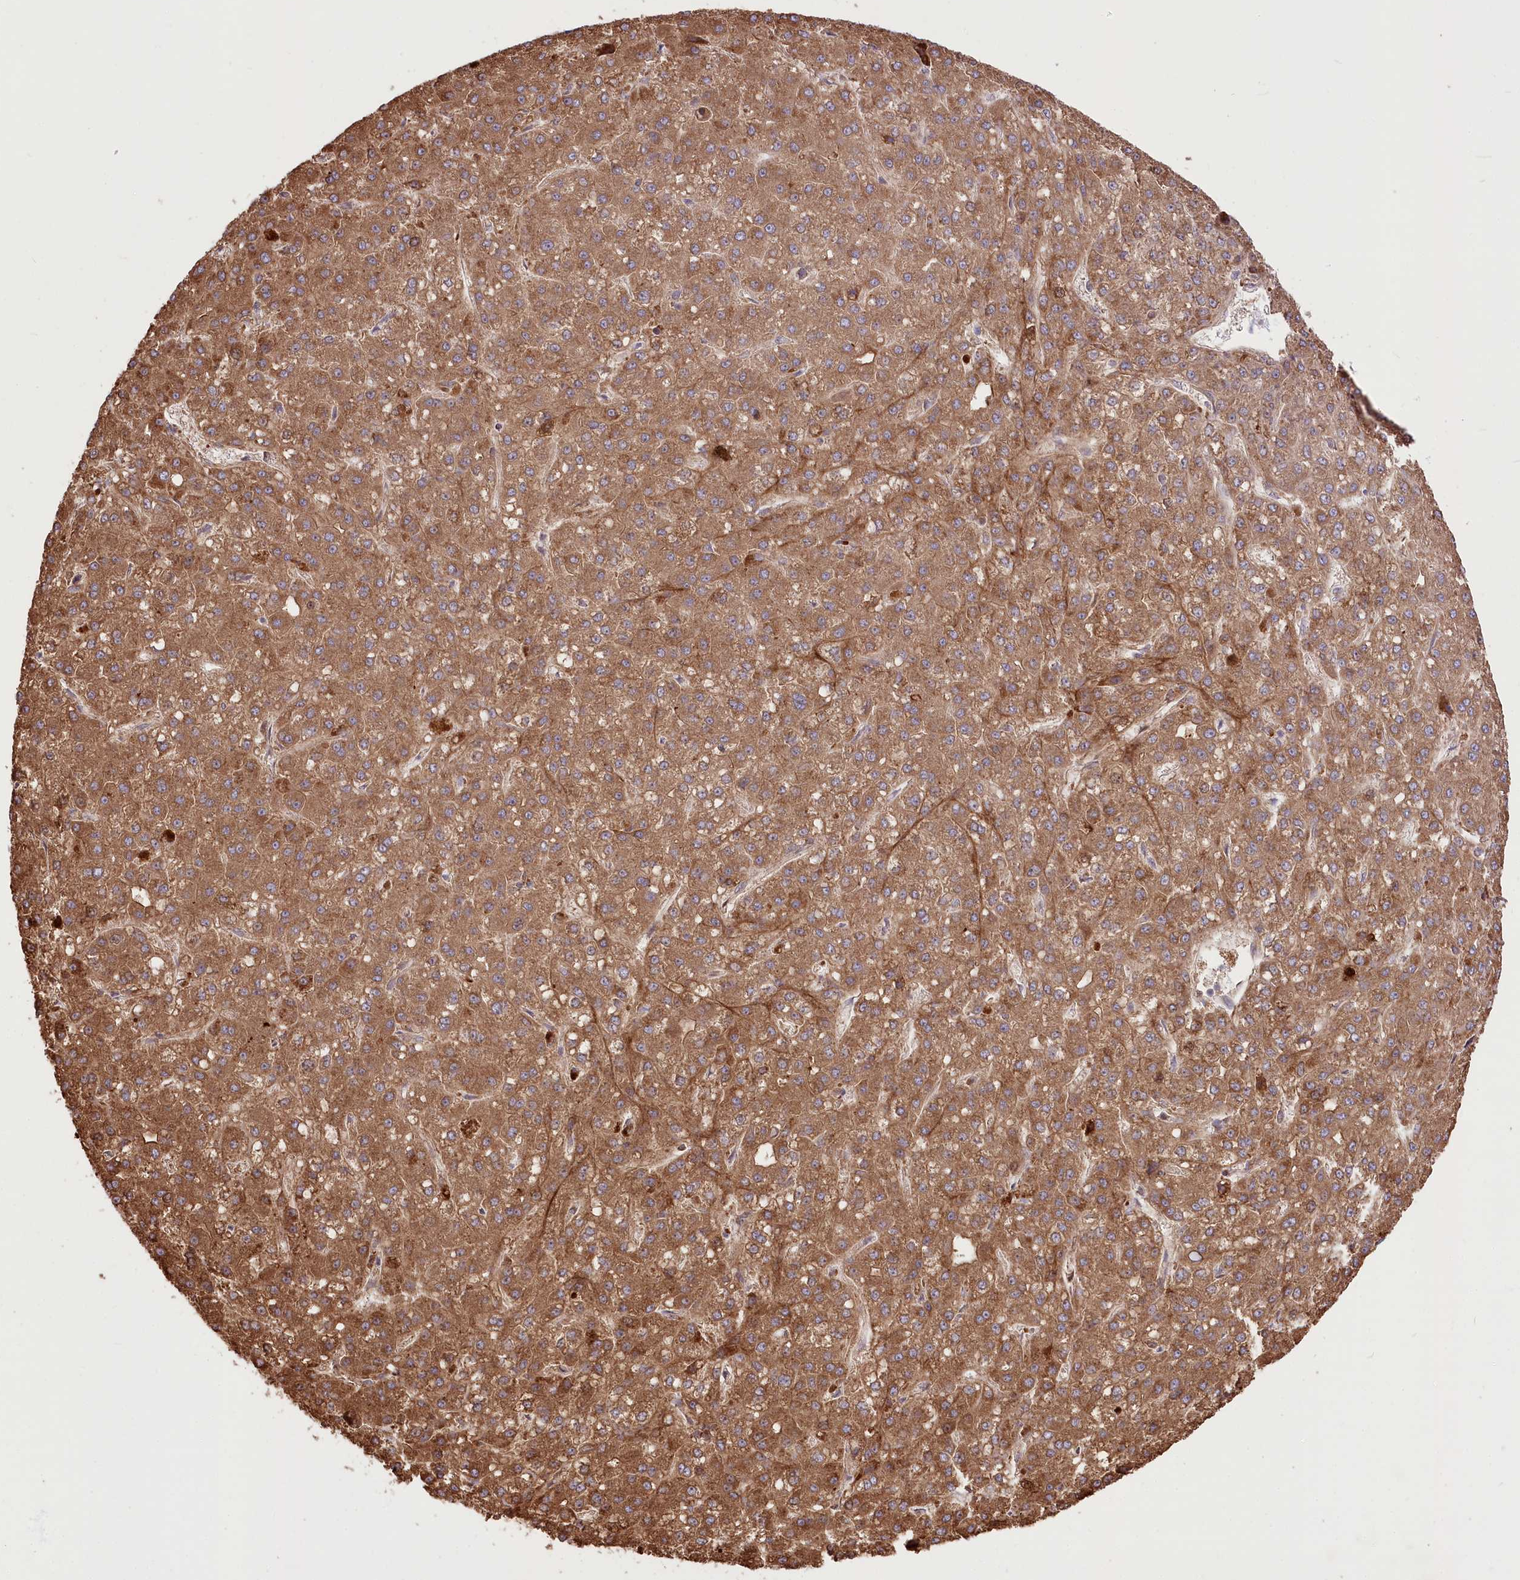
{"staining": {"intensity": "moderate", "quantity": ">75%", "location": "cytoplasmic/membranous"}, "tissue": "liver cancer", "cell_type": "Tumor cells", "image_type": "cancer", "snomed": [{"axis": "morphology", "description": "Carcinoma, Hepatocellular, NOS"}, {"axis": "topography", "description": "Liver"}], "caption": "The image displays immunohistochemical staining of liver cancer (hepatocellular carcinoma). There is moderate cytoplasmic/membranous expression is identified in about >75% of tumor cells.", "gene": "RNF24", "patient": {"sex": "male", "age": 67}}